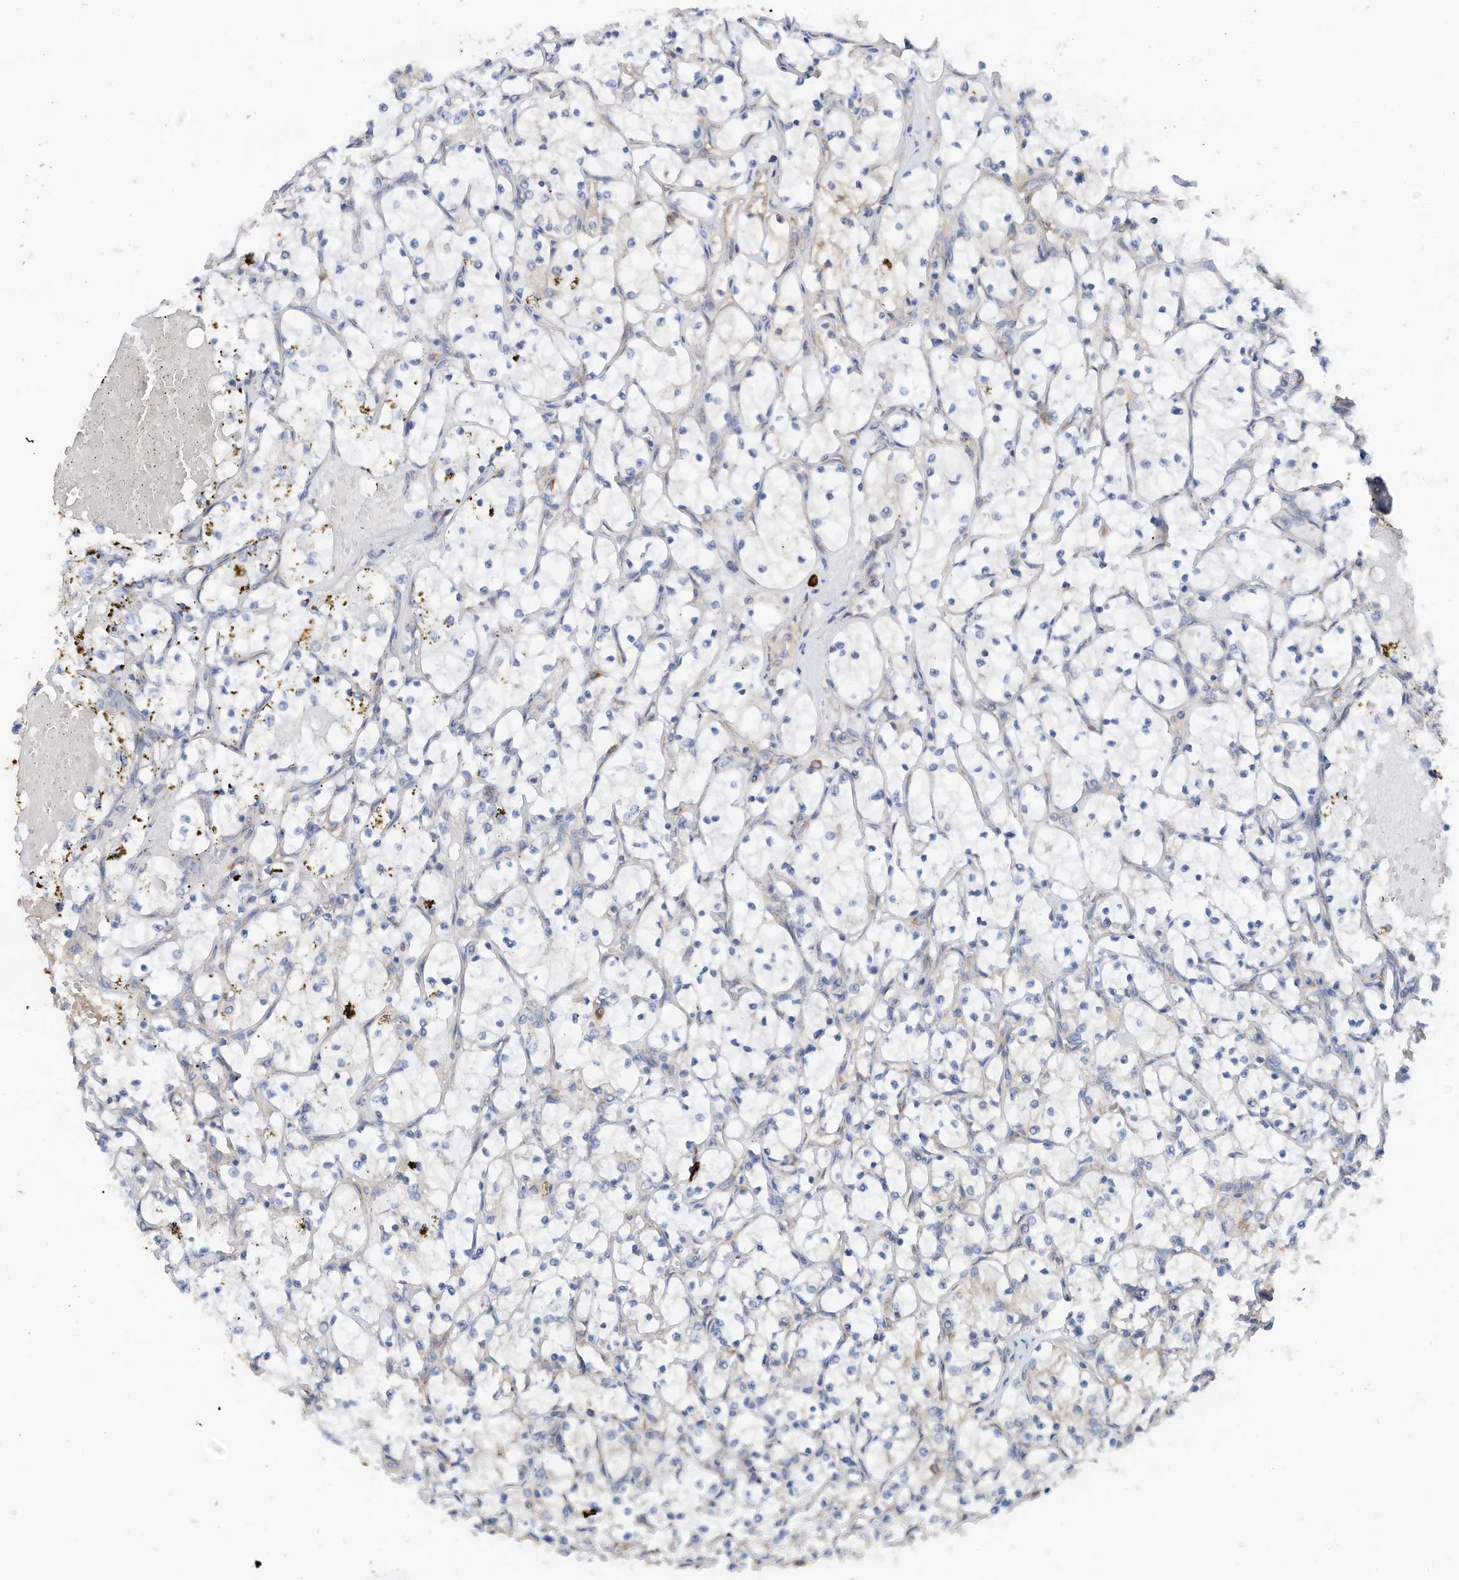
{"staining": {"intensity": "negative", "quantity": "none", "location": "none"}, "tissue": "renal cancer", "cell_type": "Tumor cells", "image_type": "cancer", "snomed": [{"axis": "morphology", "description": "Adenocarcinoma, NOS"}, {"axis": "topography", "description": "Kidney"}], "caption": "IHC histopathology image of human renal cancer (adenocarcinoma) stained for a protein (brown), which exhibits no expression in tumor cells.", "gene": "SLC5A11", "patient": {"sex": "female", "age": 69}}